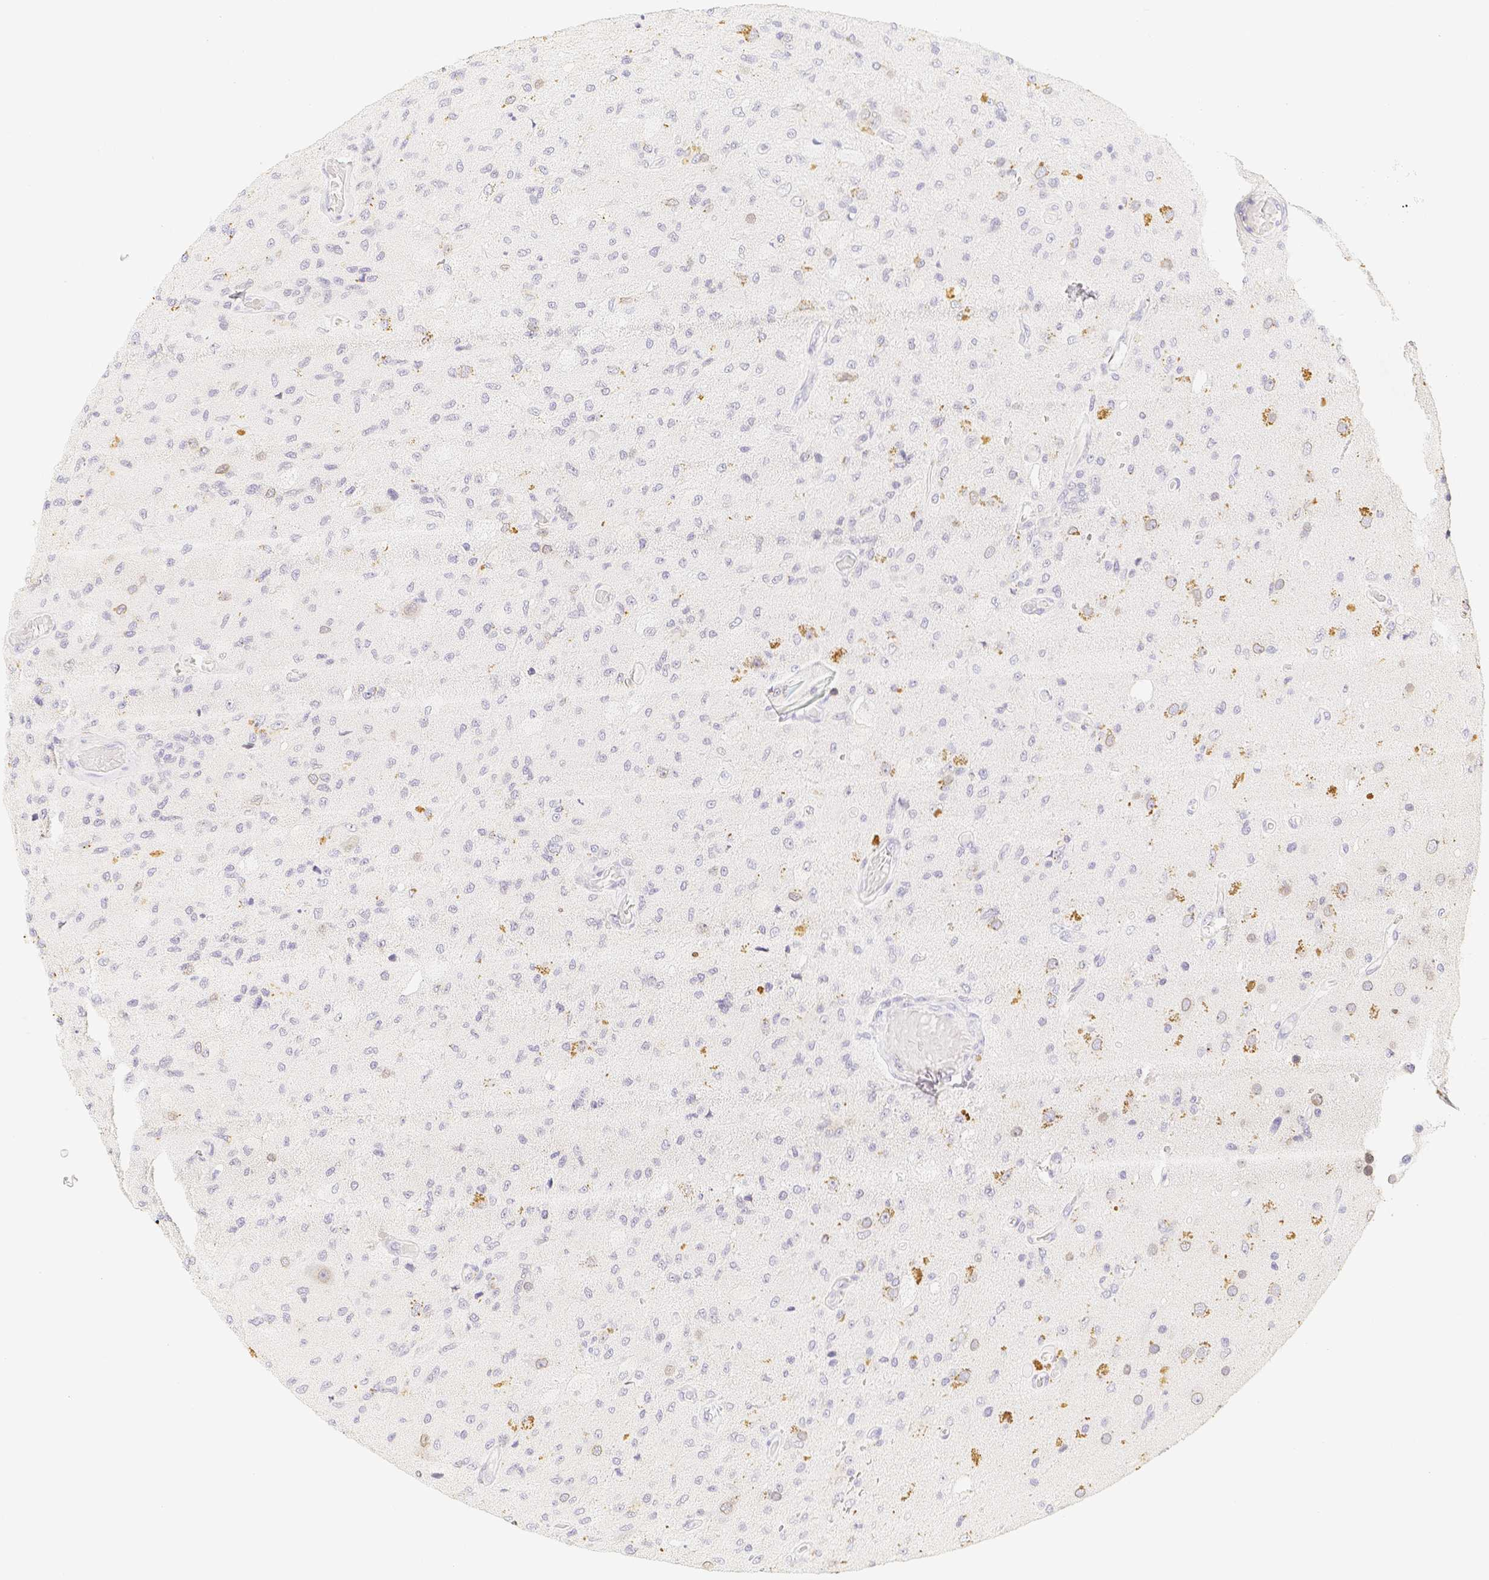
{"staining": {"intensity": "negative", "quantity": "none", "location": "none"}, "tissue": "glioma", "cell_type": "Tumor cells", "image_type": "cancer", "snomed": [{"axis": "morphology", "description": "Normal tissue, NOS"}, {"axis": "morphology", "description": "Glioma, malignant, High grade"}, {"axis": "topography", "description": "Cerebral cortex"}], "caption": "There is no significant positivity in tumor cells of malignant high-grade glioma.", "gene": "PADI4", "patient": {"sex": "male", "age": 77}}